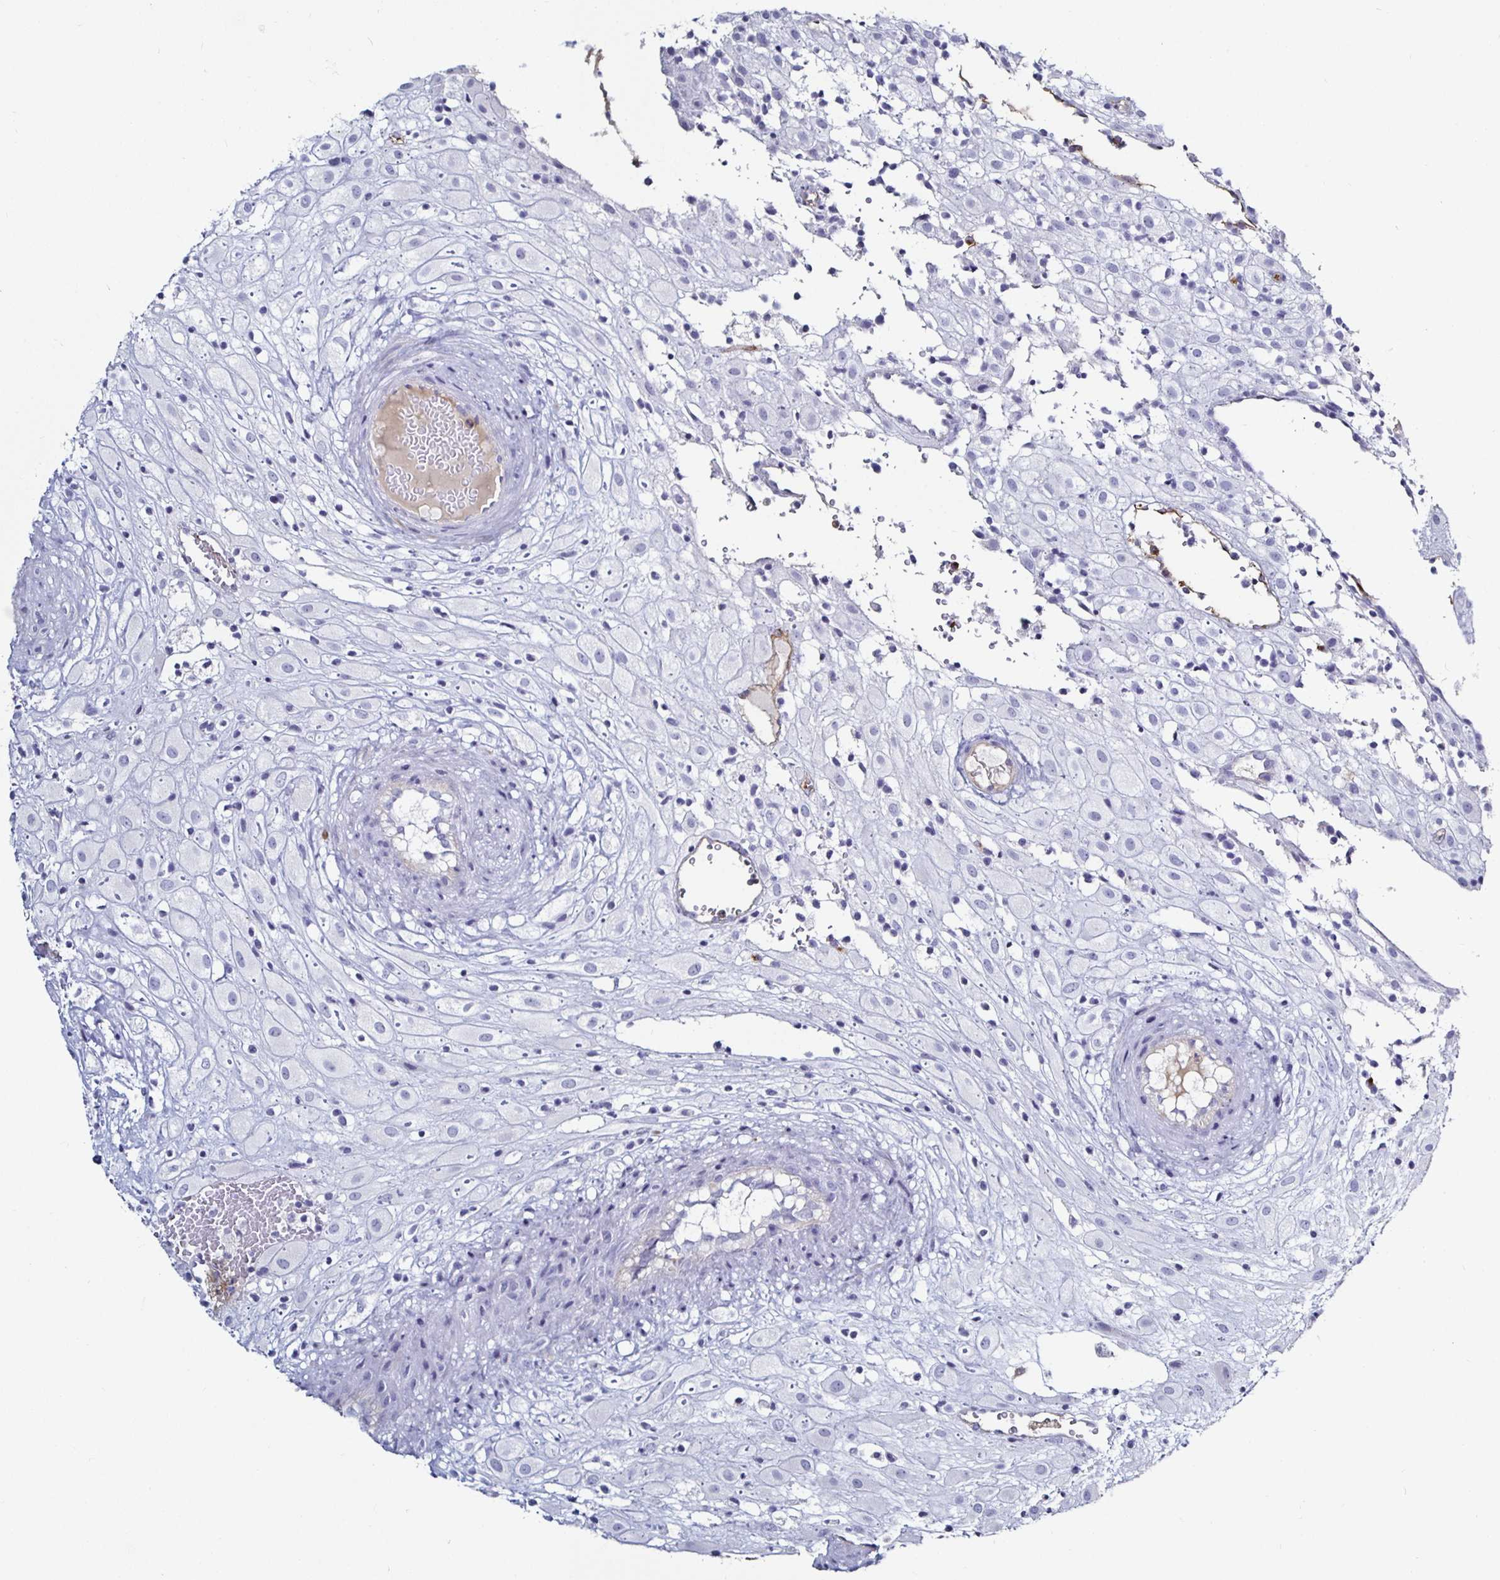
{"staining": {"intensity": "negative", "quantity": "none", "location": "none"}, "tissue": "placenta", "cell_type": "Decidual cells", "image_type": "normal", "snomed": [{"axis": "morphology", "description": "Normal tissue, NOS"}, {"axis": "topography", "description": "Placenta"}], "caption": "IHC of unremarkable human placenta demonstrates no positivity in decidual cells. The staining is performed using DAB (3,3'-diaminobenzidine) brown chromogen with nuclei counter-stained in using hematoxylin.", "gene": "ACSBG2", "patient": {"sex": "female", "age": 24}}